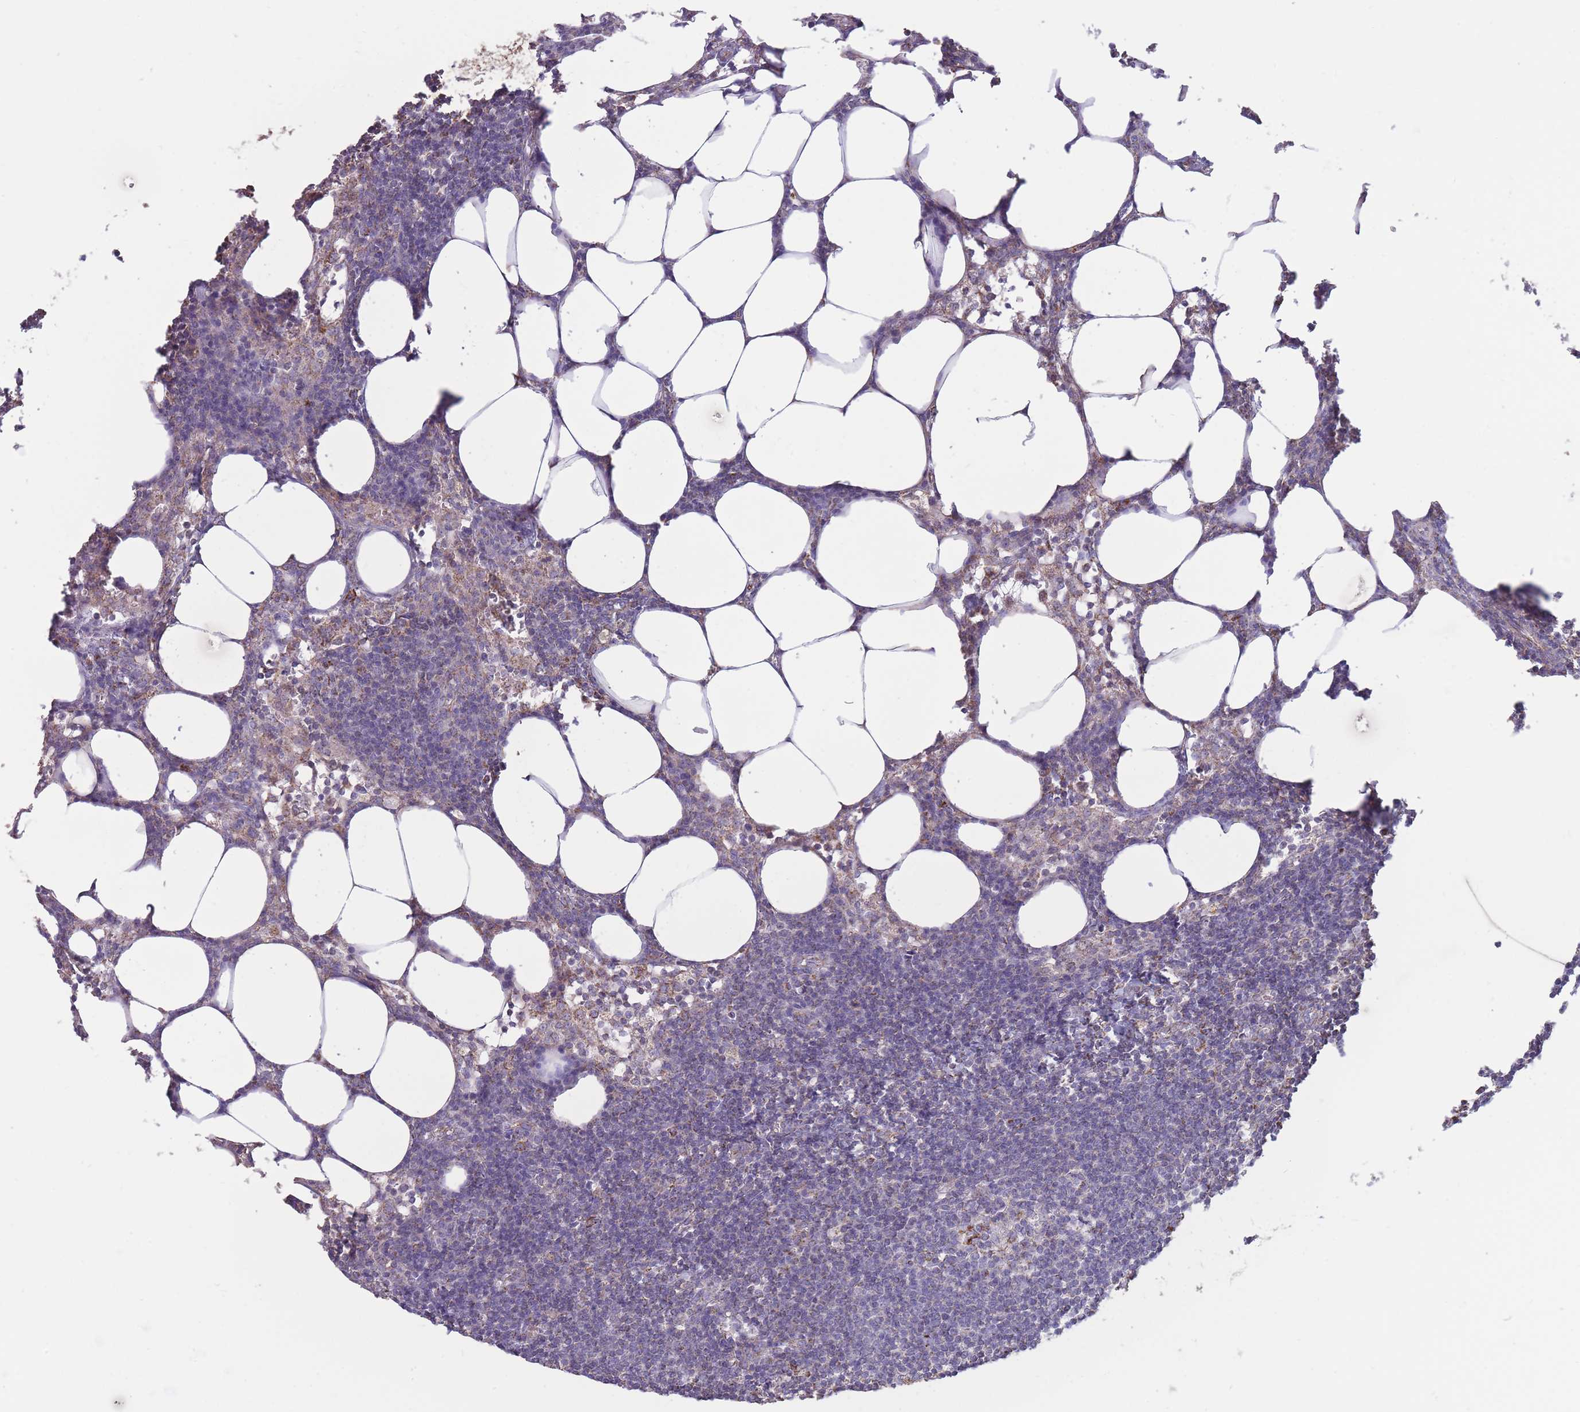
{"staining": {"intensity": "moderate", "quantity": "25%-75%", "location": "cytoplasmic/membranous"}, "tissue": "lymph node", "cell_type": "Germinal center cells", "image_type": "normal", "snomed": [{"axis": "morphology", "description": "Normal tissue, NOS"}, {"axis": "topography", "description": "Lymph node"}], "caption": "Protein analysis of unremarkable lymph node displays moderate cytoplasmic/membranous expression in approximately 25%-75% of germinal center cells.", "gene": "KIF16B", "patient": {"sex": "female", "age": 30}}